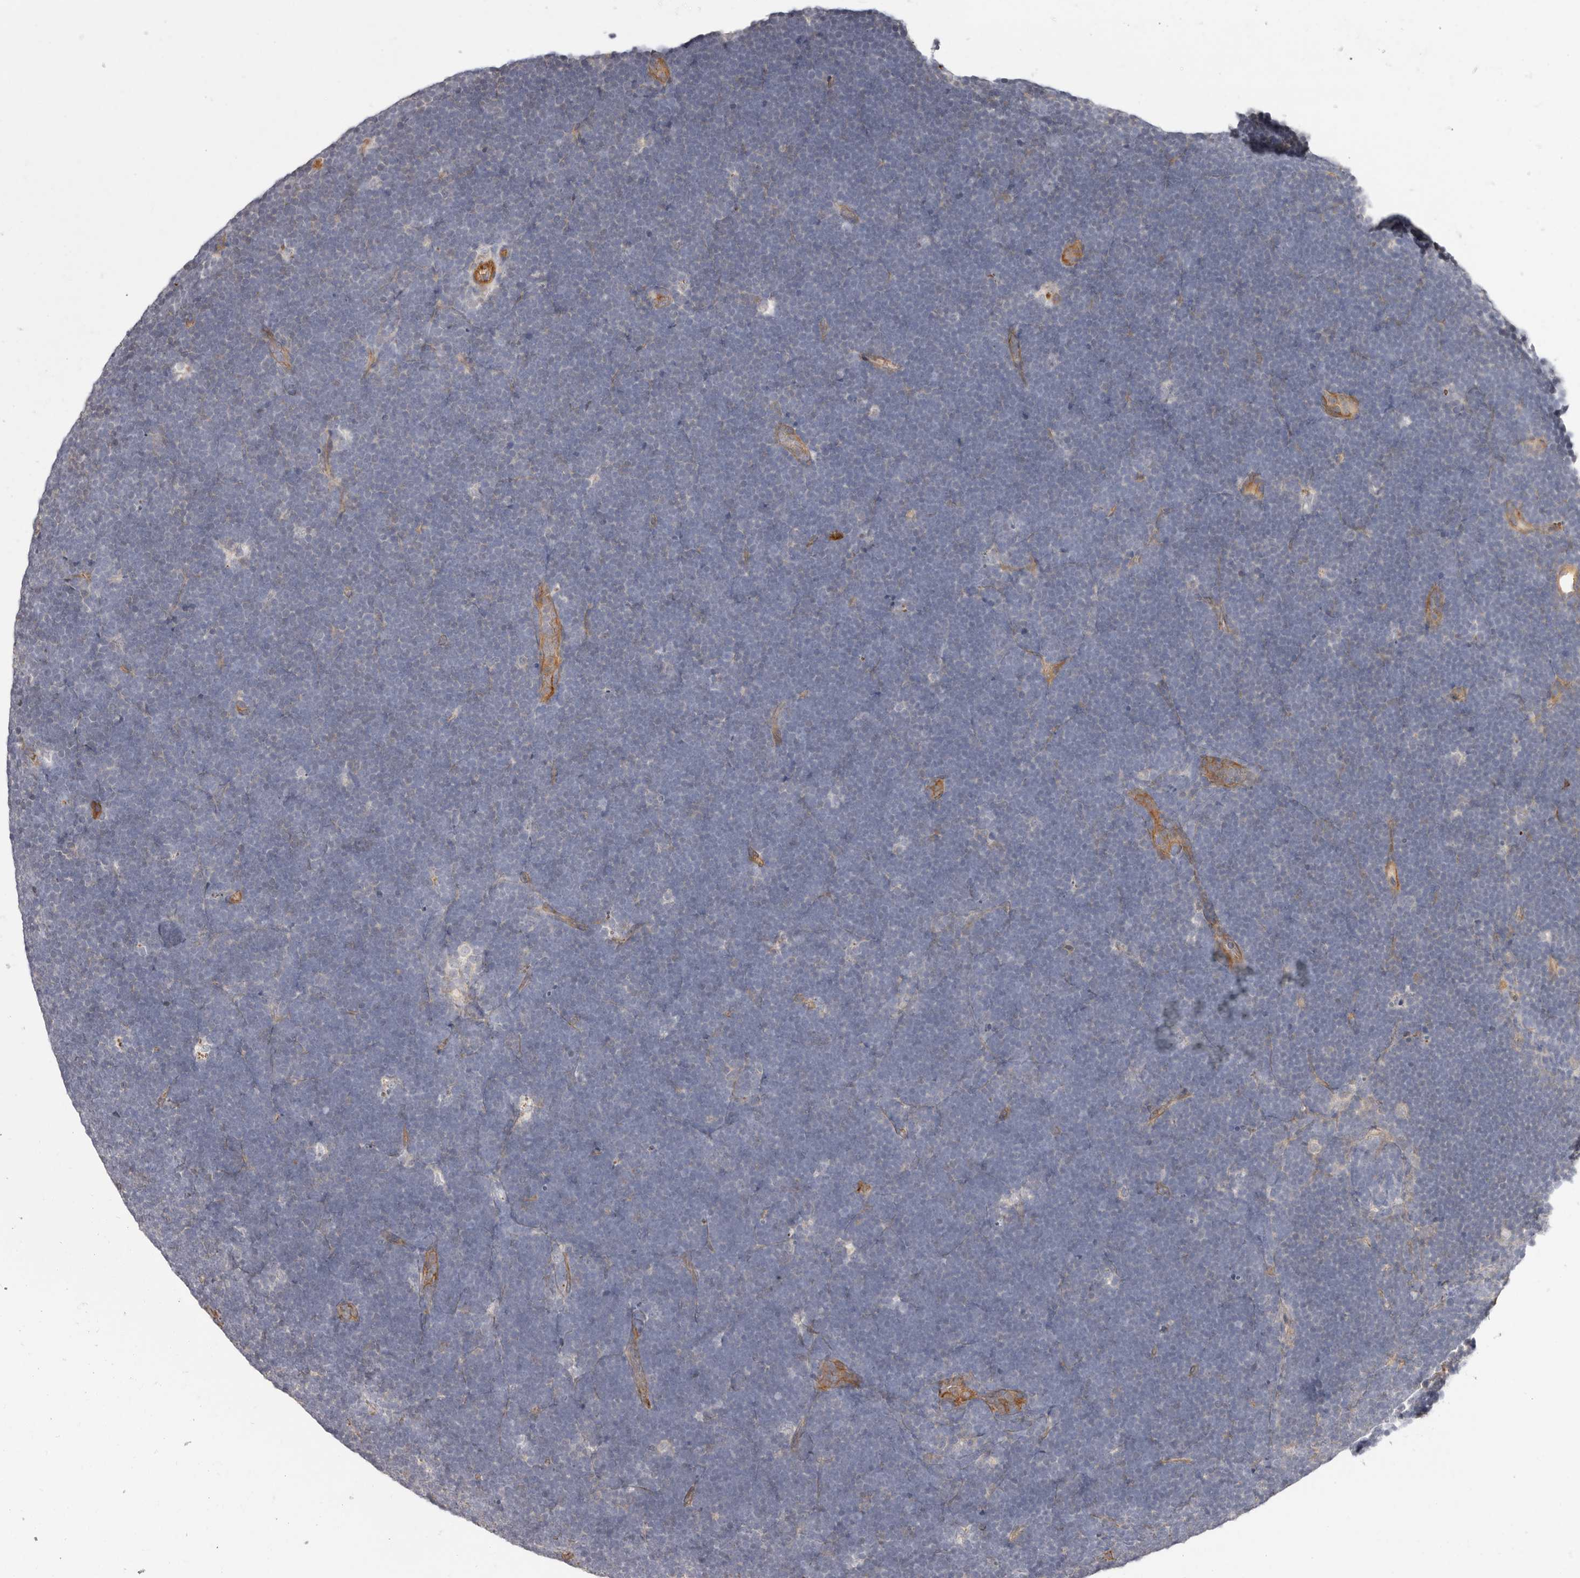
{"staining": {"intensity": "negative", "quantity": "none", "location": "none"}, "tissue": "lymphoma", "cell_type": "Tumor cells", "image_type": "cancer", "snomed": [{"axis": "morphology", "description": "Malignant lymphoma, non-Hodgkin's type, High grade"}, {"axis": "topography", "description": "Lymph node"}], "caption": "Protein analysis of malignant lymphoma, non-Hodgkin's type (high-grade) exhibits no significant positivity in tumor cells. (Brightfield microscopy of DAB (3,3'-diaminobenzidine) immunohistochemistry (IHC) at high magnification).", "gene": "SLC35B2", "patient": {"sex": "male", "age": 13}}